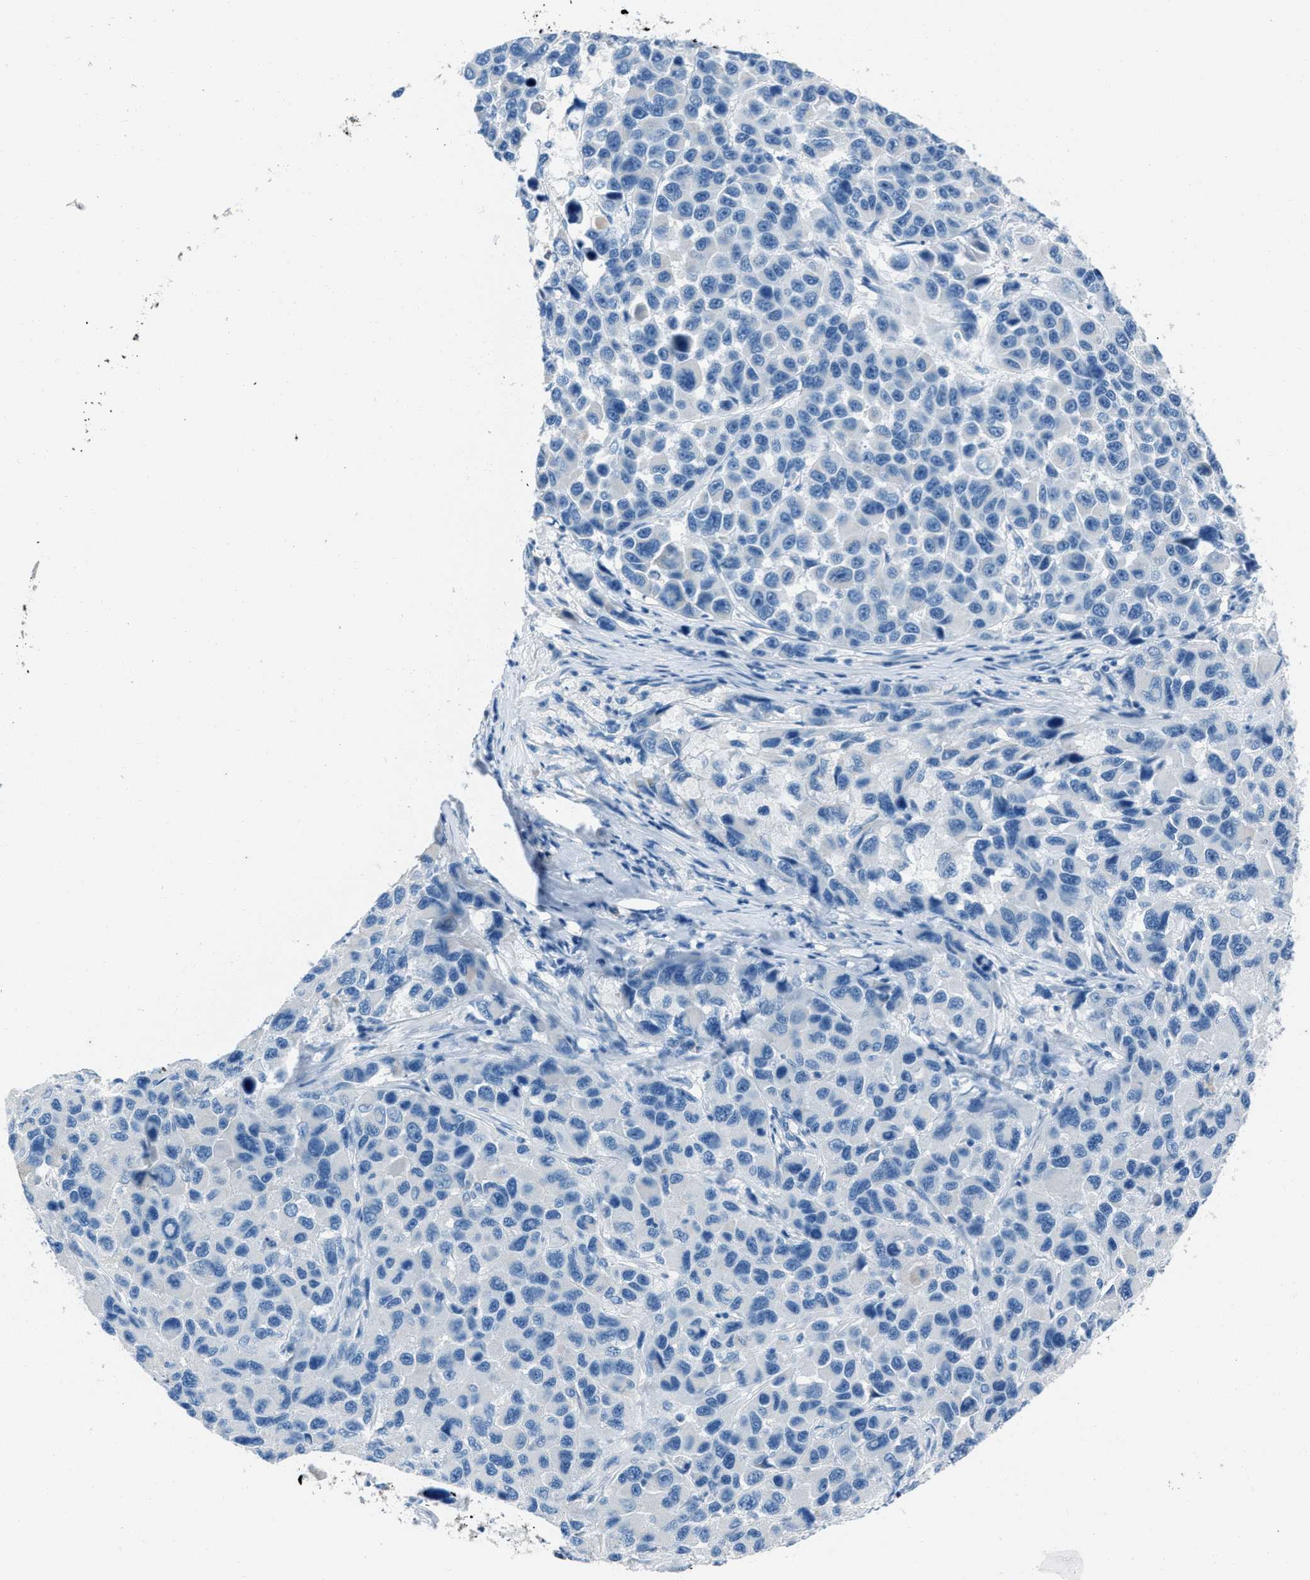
{"staining": {"intensity": "negative", "quantity": "none", "location": "none"}, "tissue": "melanoma", "cell_type": "Tumor cells", "image_type": "cancer", "snomed": [{"axis": "morphology", "description": "Malignant melanoma, NOS"}, {"axis": "topography", "description": "Skin"}], "caption": "Tumor cells are negative for brown protein staining in melanoma.", "gene": "AMACR", "patient": {"sex": "male", "age": 53}}